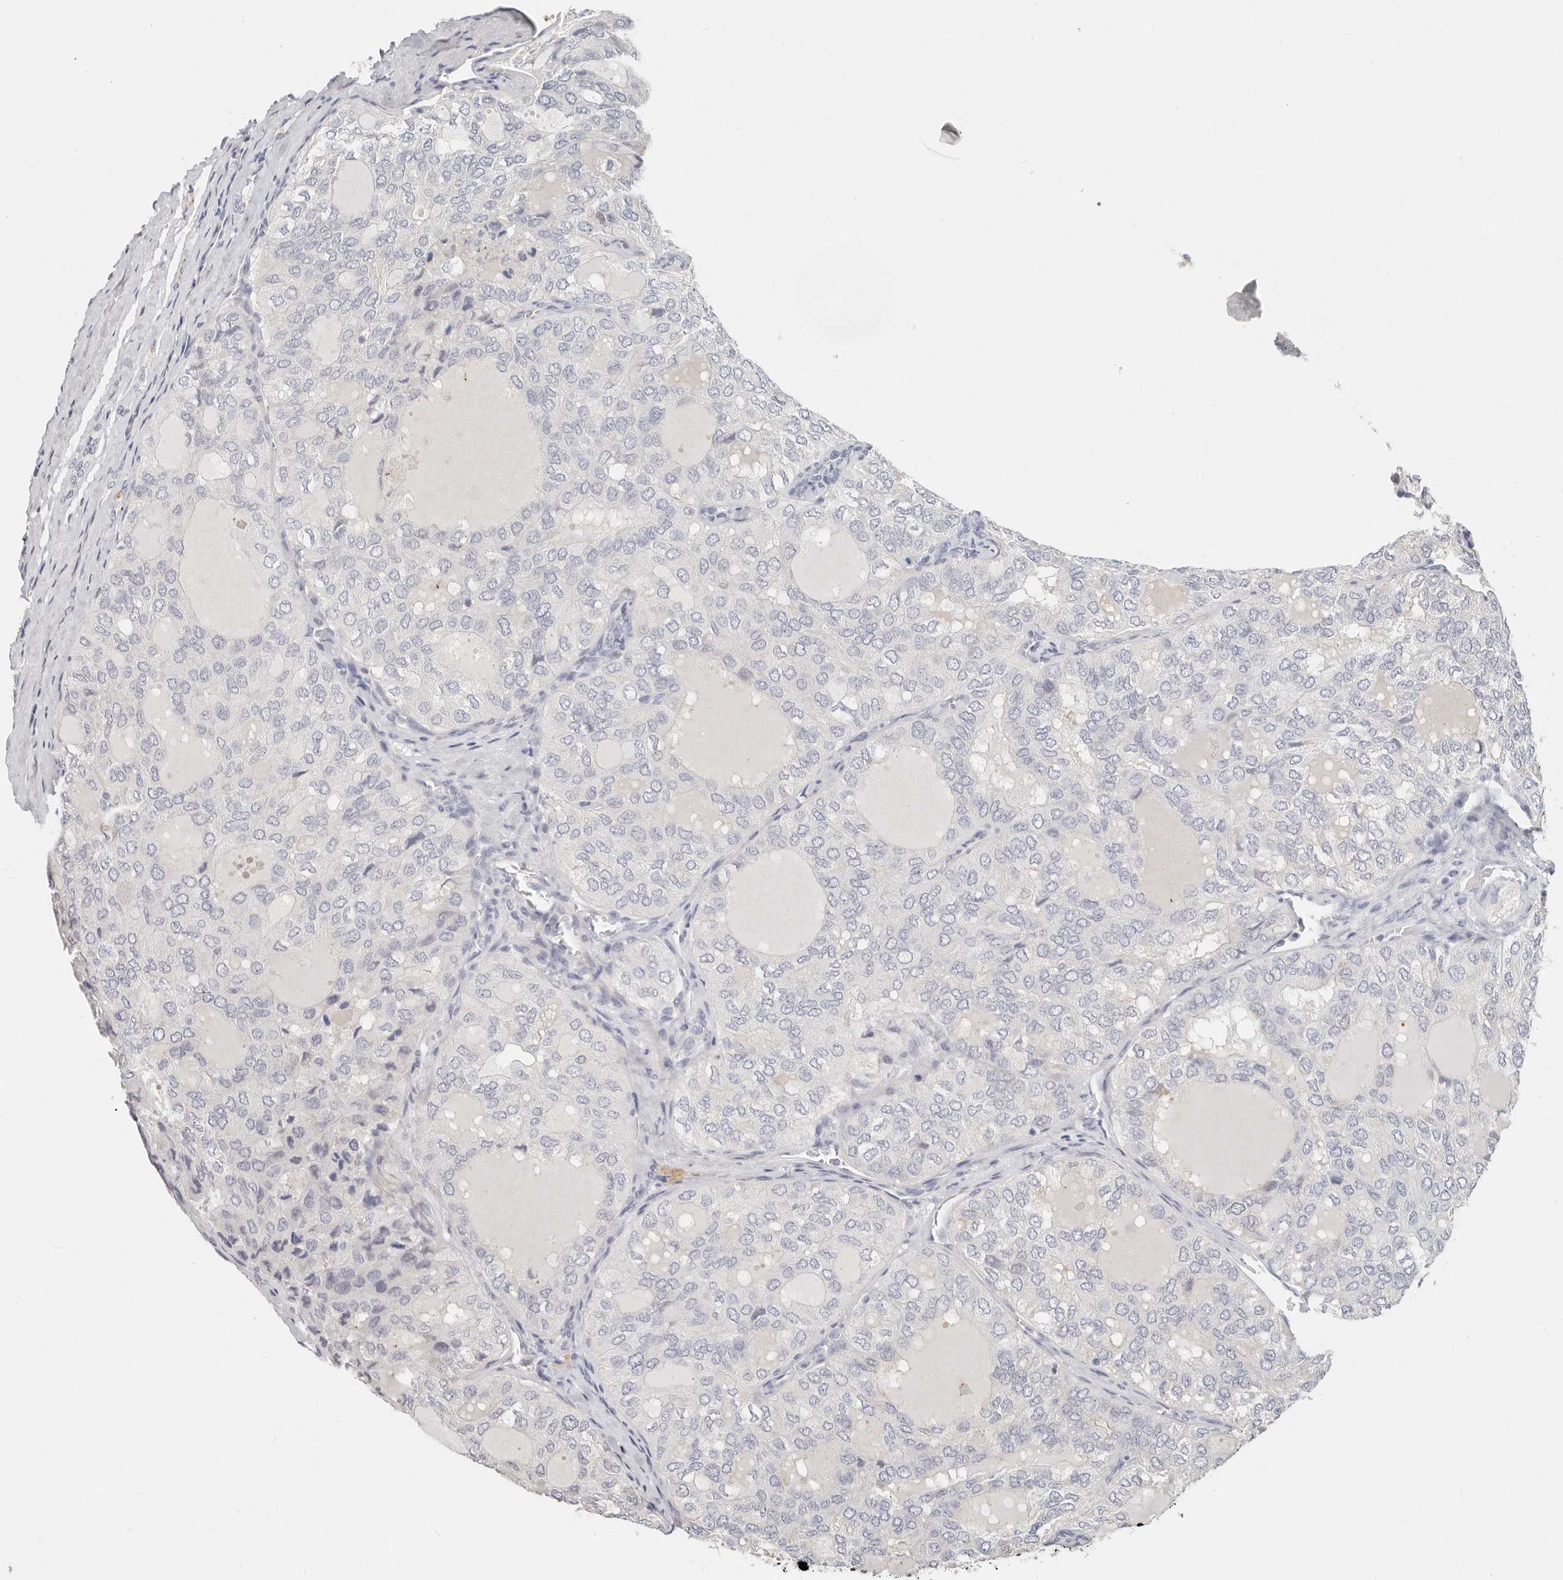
{"staining": {"intensity": "negative", "quantity": "none", "location": "none"}, "tissue": "thyroid cancer", "cell_type": "Tumor cells", "image_type": "cancer", "snomed": [{"axis": "morphology", "description": "Follicular adenoma carcinoma, NOS"}, {"axis": "topography", "description": "Thyroid gland"}], "caption": "High magnification brightfield microscopy of follicular adenoma carcinoma (thyroid) stained with DAB (brown) and counterstained with hematoxylin (blue): tumor cells show no significant positivity.", "gene": "ZRANB1", "patient": {"sex": "male", "age": 75}}